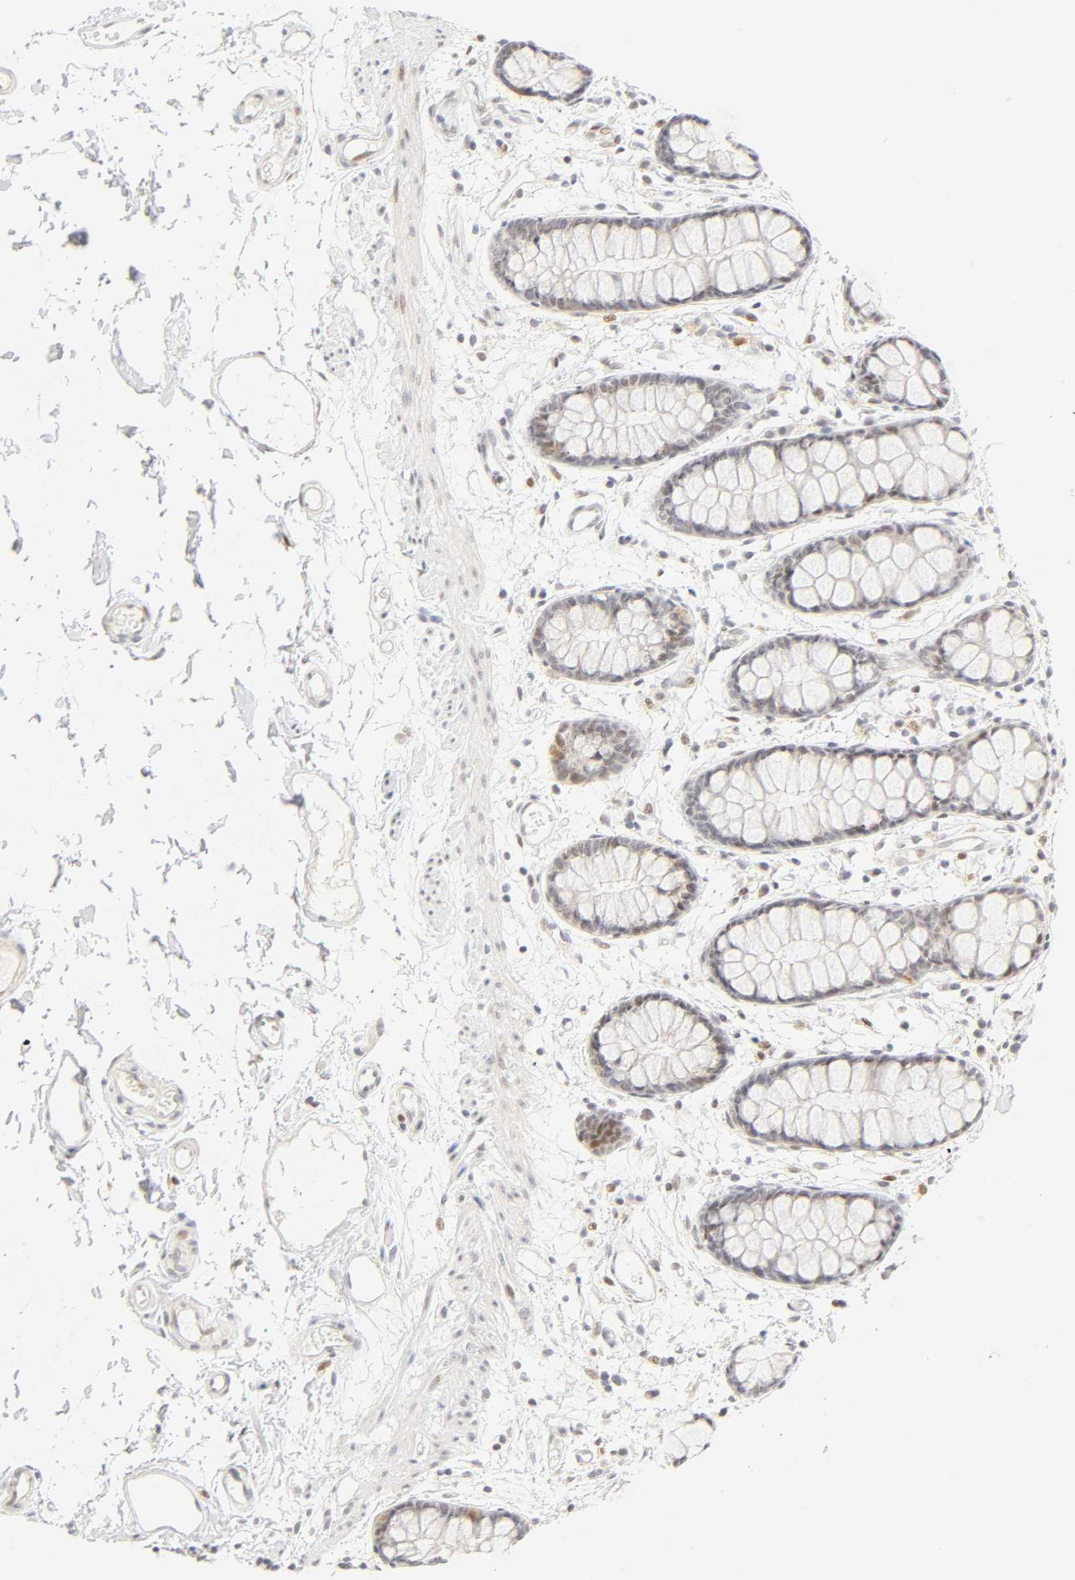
{"staining": {"intensity": "moderate", "quantity": "<25%", "location": "nuclear"}, "tissue": "rectum", "cell_type": "Glandular cells", "image_type": "normal", "snomed": [{"axis": "morphology", "description": "Normal tissue, NOS"}, {"axis": "topography", "description": "Rectum"}], "caption": "Immunohistochemical staining of unremarkable rectum demonstrates moderate nuclear protein staining in about <25% of glandular cells.", "gene": "MNAT1", "patient": {"sex": "female", "age": 66}}